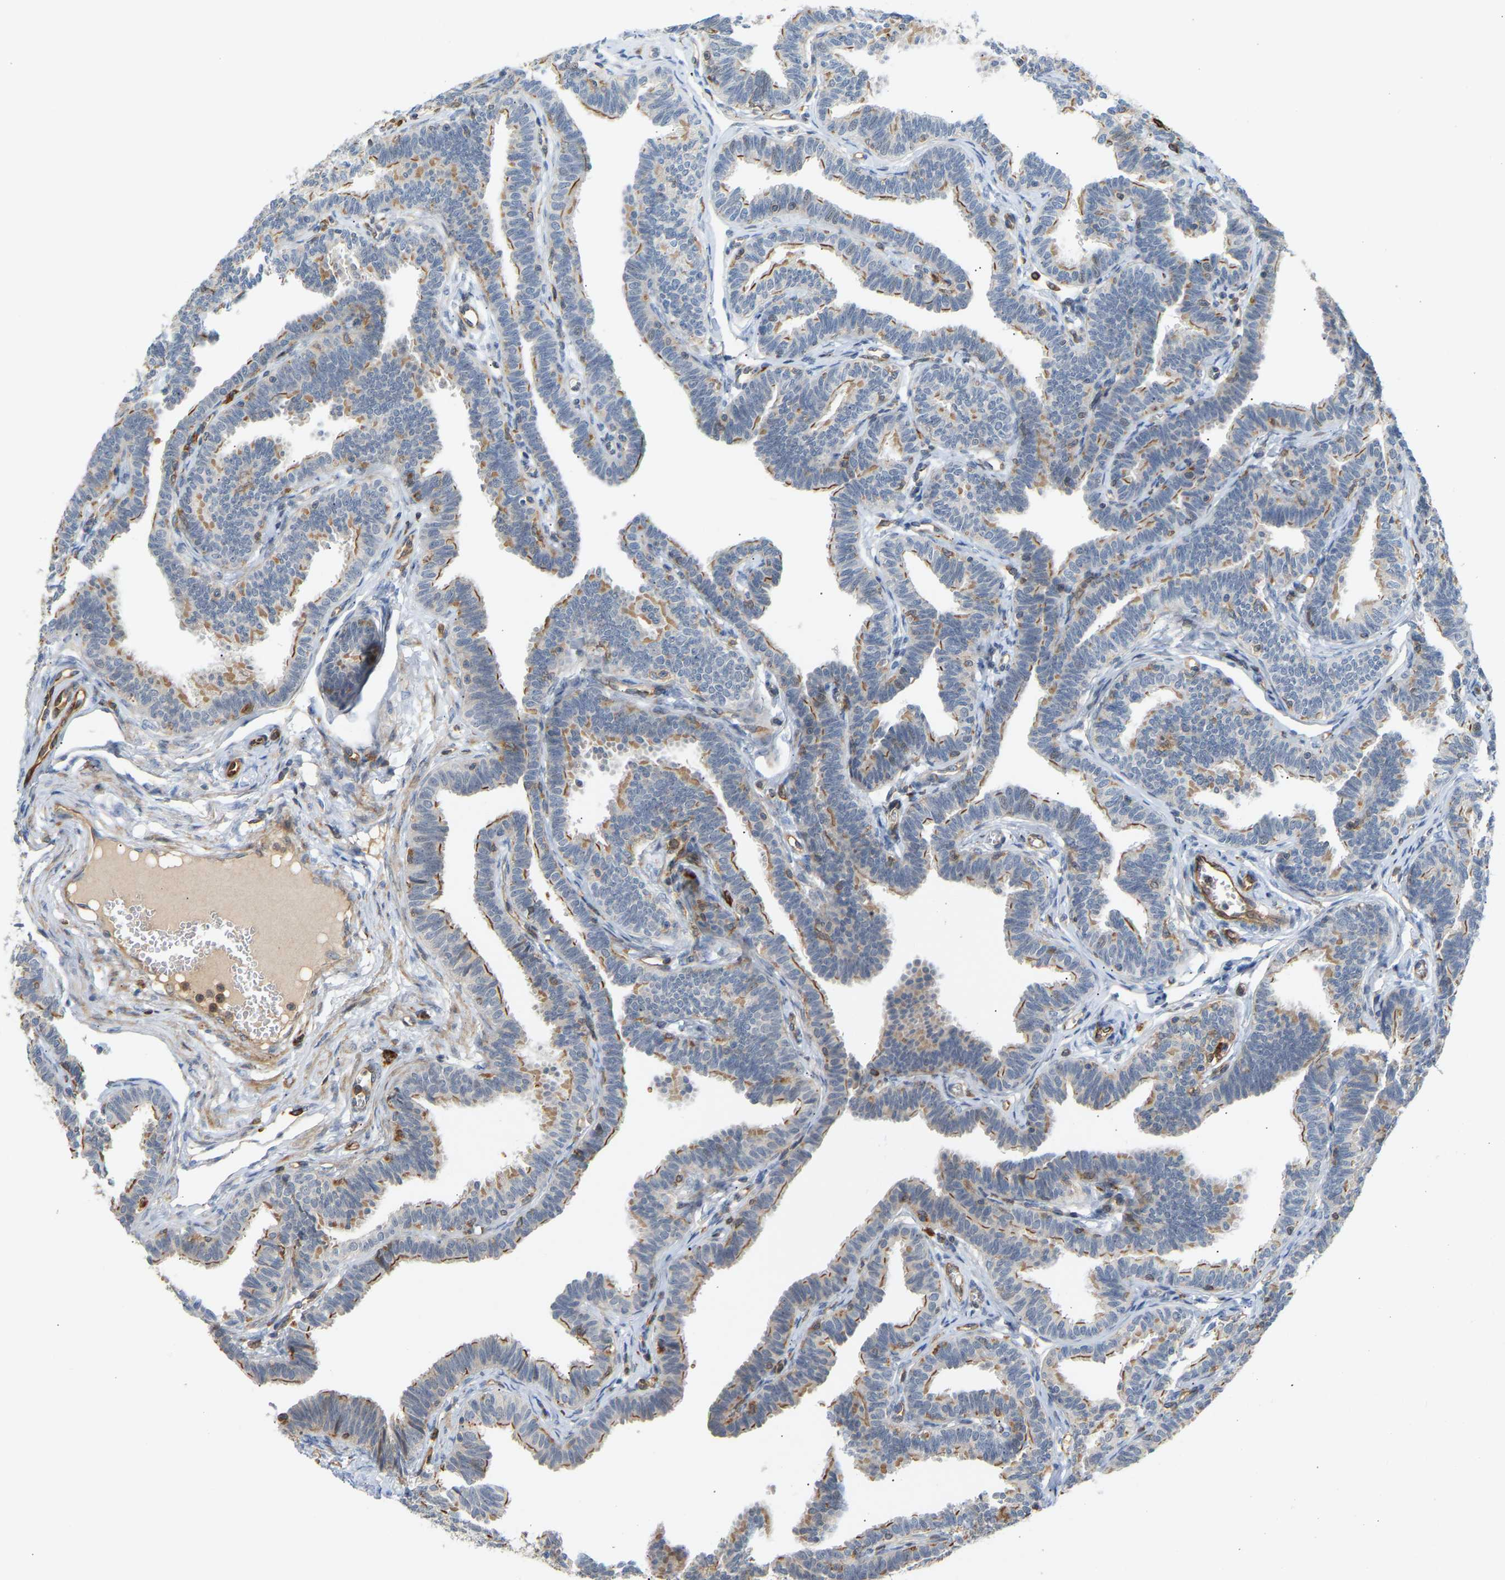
{"staining": {"intensity": "moderate", "quantity": "<25%", "location": "cytoplasmic/membranous"}, "tissue": "fallopian tube", "cell_type": "Glandular cells", "image_type": "normal", "snomed": [{"axis": "morphology", "description": "Normal tissue, NOS"}, {"axis": "topography", "description": "Fallopian tube"}, {"axis": "topography", "description": "Ovary"}], "caption": "Immunohistochemical staining of benign fallopian tube exhibits <25% levels of moderate cytoplasmic/membranous protein expression in approximately <25% of glandular cells.", "gene": "PLCG2", "patient": {"sex": "female", "age": 23}}